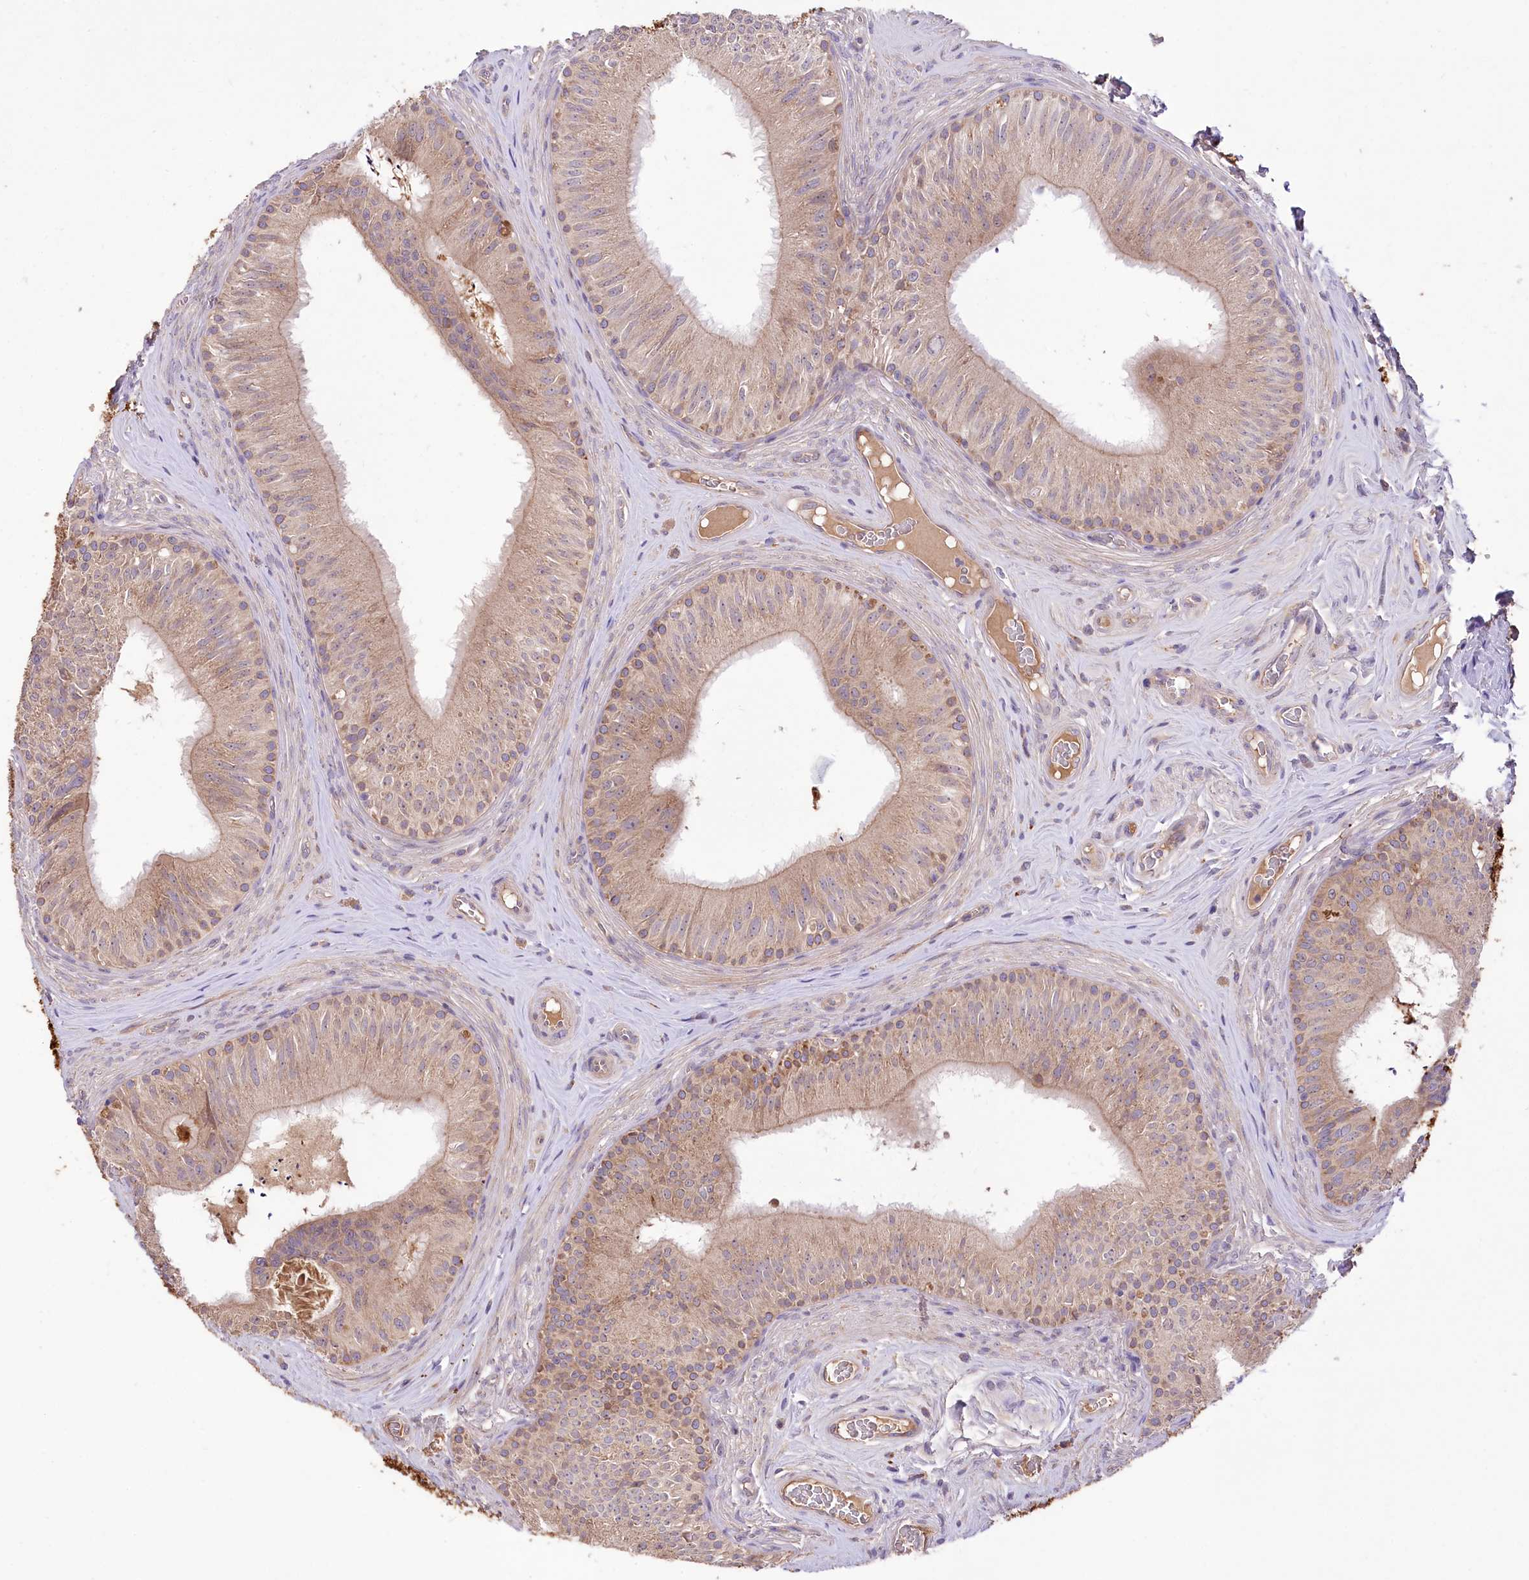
{"staining": {"intensity": "moderate", "quantity": ">75%", "location": "cytoplasmic/membranous"}, "tissue": "epididymis", "cell_type": "Glandular cells", "image_type": "normal", "snomed": [{"axis": "morphology", "description": "Normal tissue, NOS"}, {"axis": "topography", "description": "Epididymis"}], "caption": "A micrograph of human epididymis stained for a protein reveals moderate cytoplasmic/membranous brown staining in glandular cells.", "gene": "PBLD", "patient": {"sex": "male", "age": 46}}